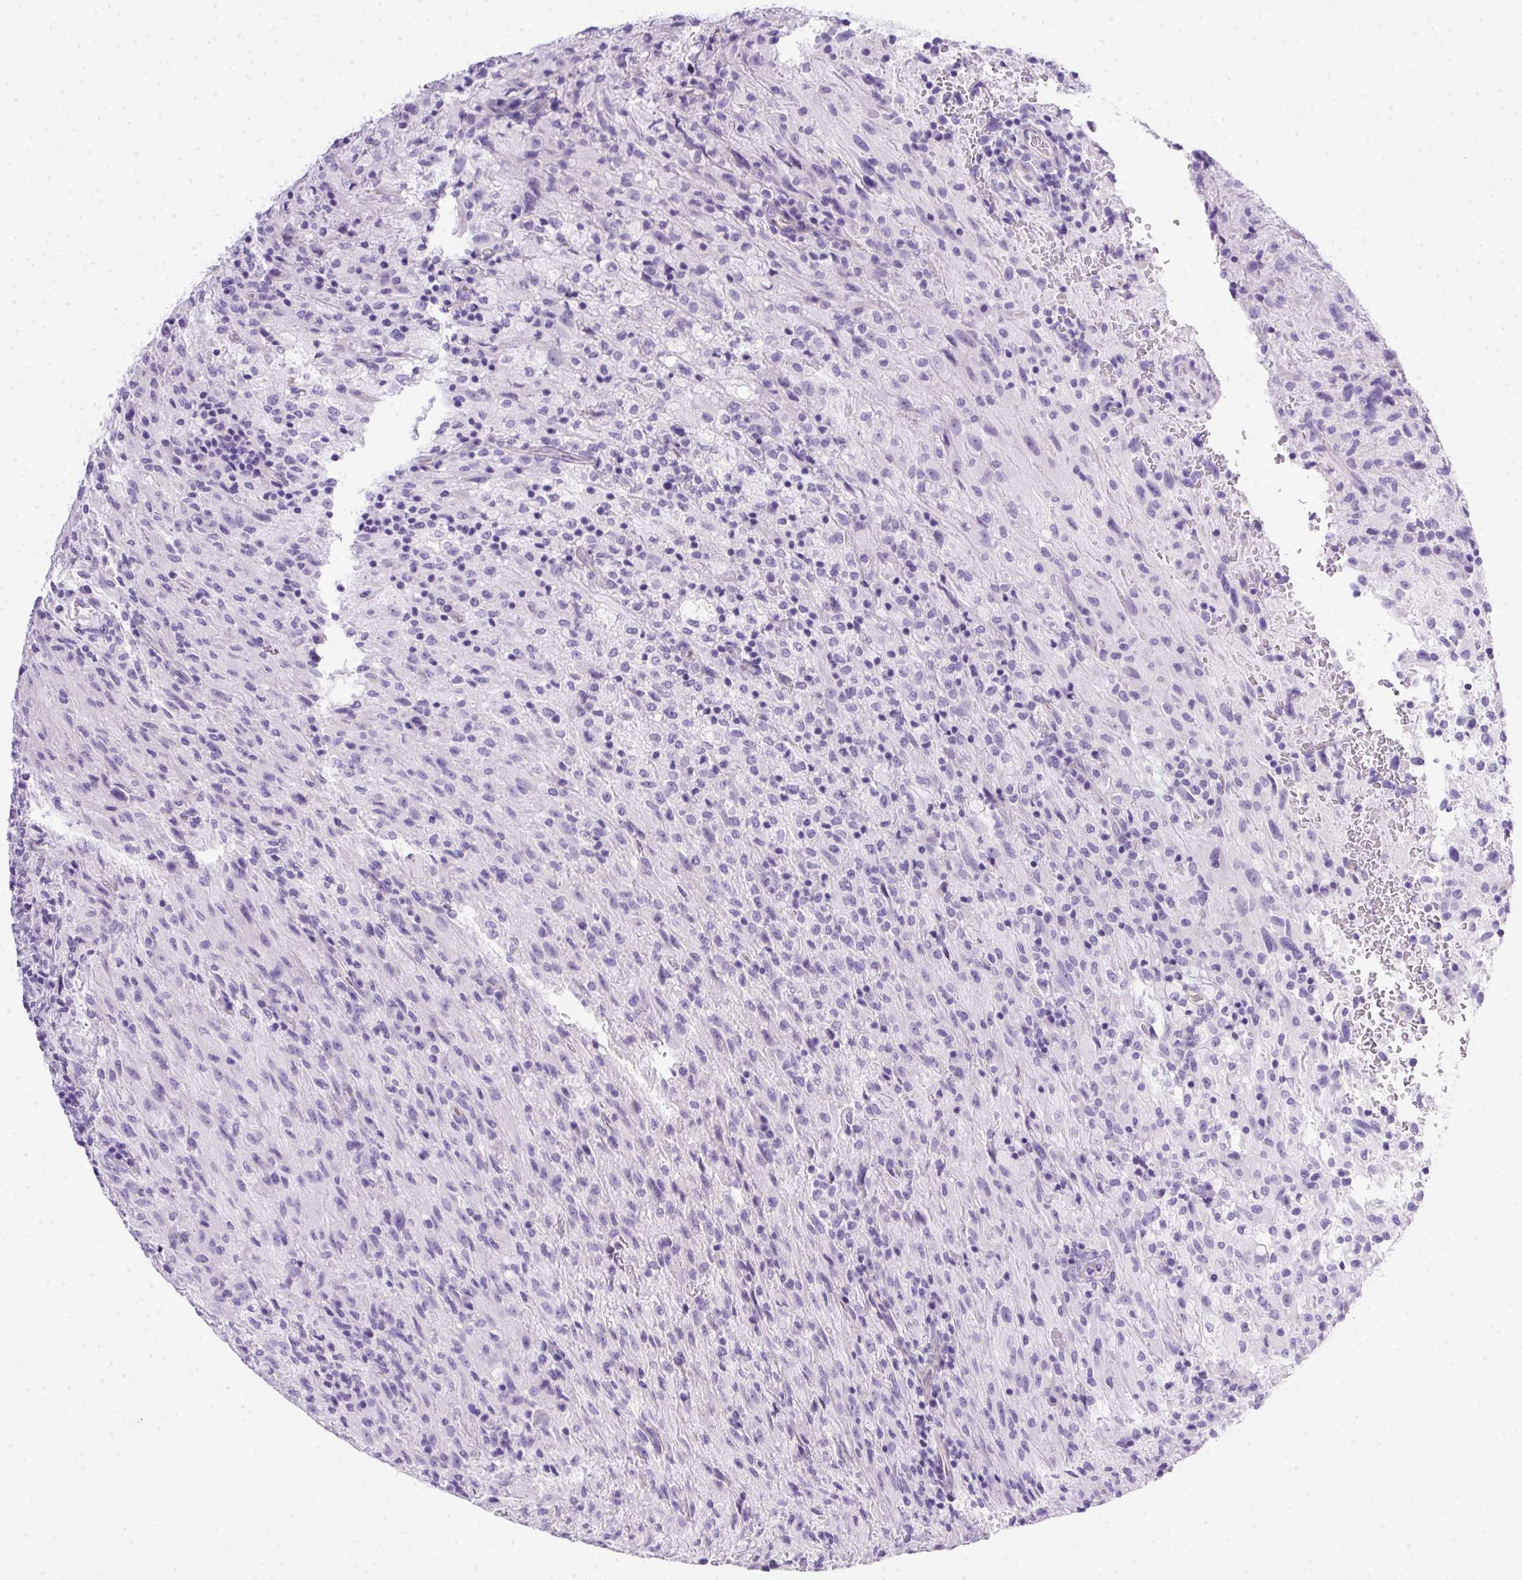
{"staining": {"intensity": "negative", "quantity": "none", "location": "none"}, "tissue": "glioma", "cell_type": "Tumor cells", "image_type": "cancer", "snomed": [{"axis": "morphology", "description": "Glioma, malignant, High grade"}, {"axis": "topography", "description": "Brain"}], "caption": "Tumor cells are negative for brown protein staining in high-grade glioma (malignant).", "gene": "SPACA5B", "patient": {"sex": "male", "age": 68}}